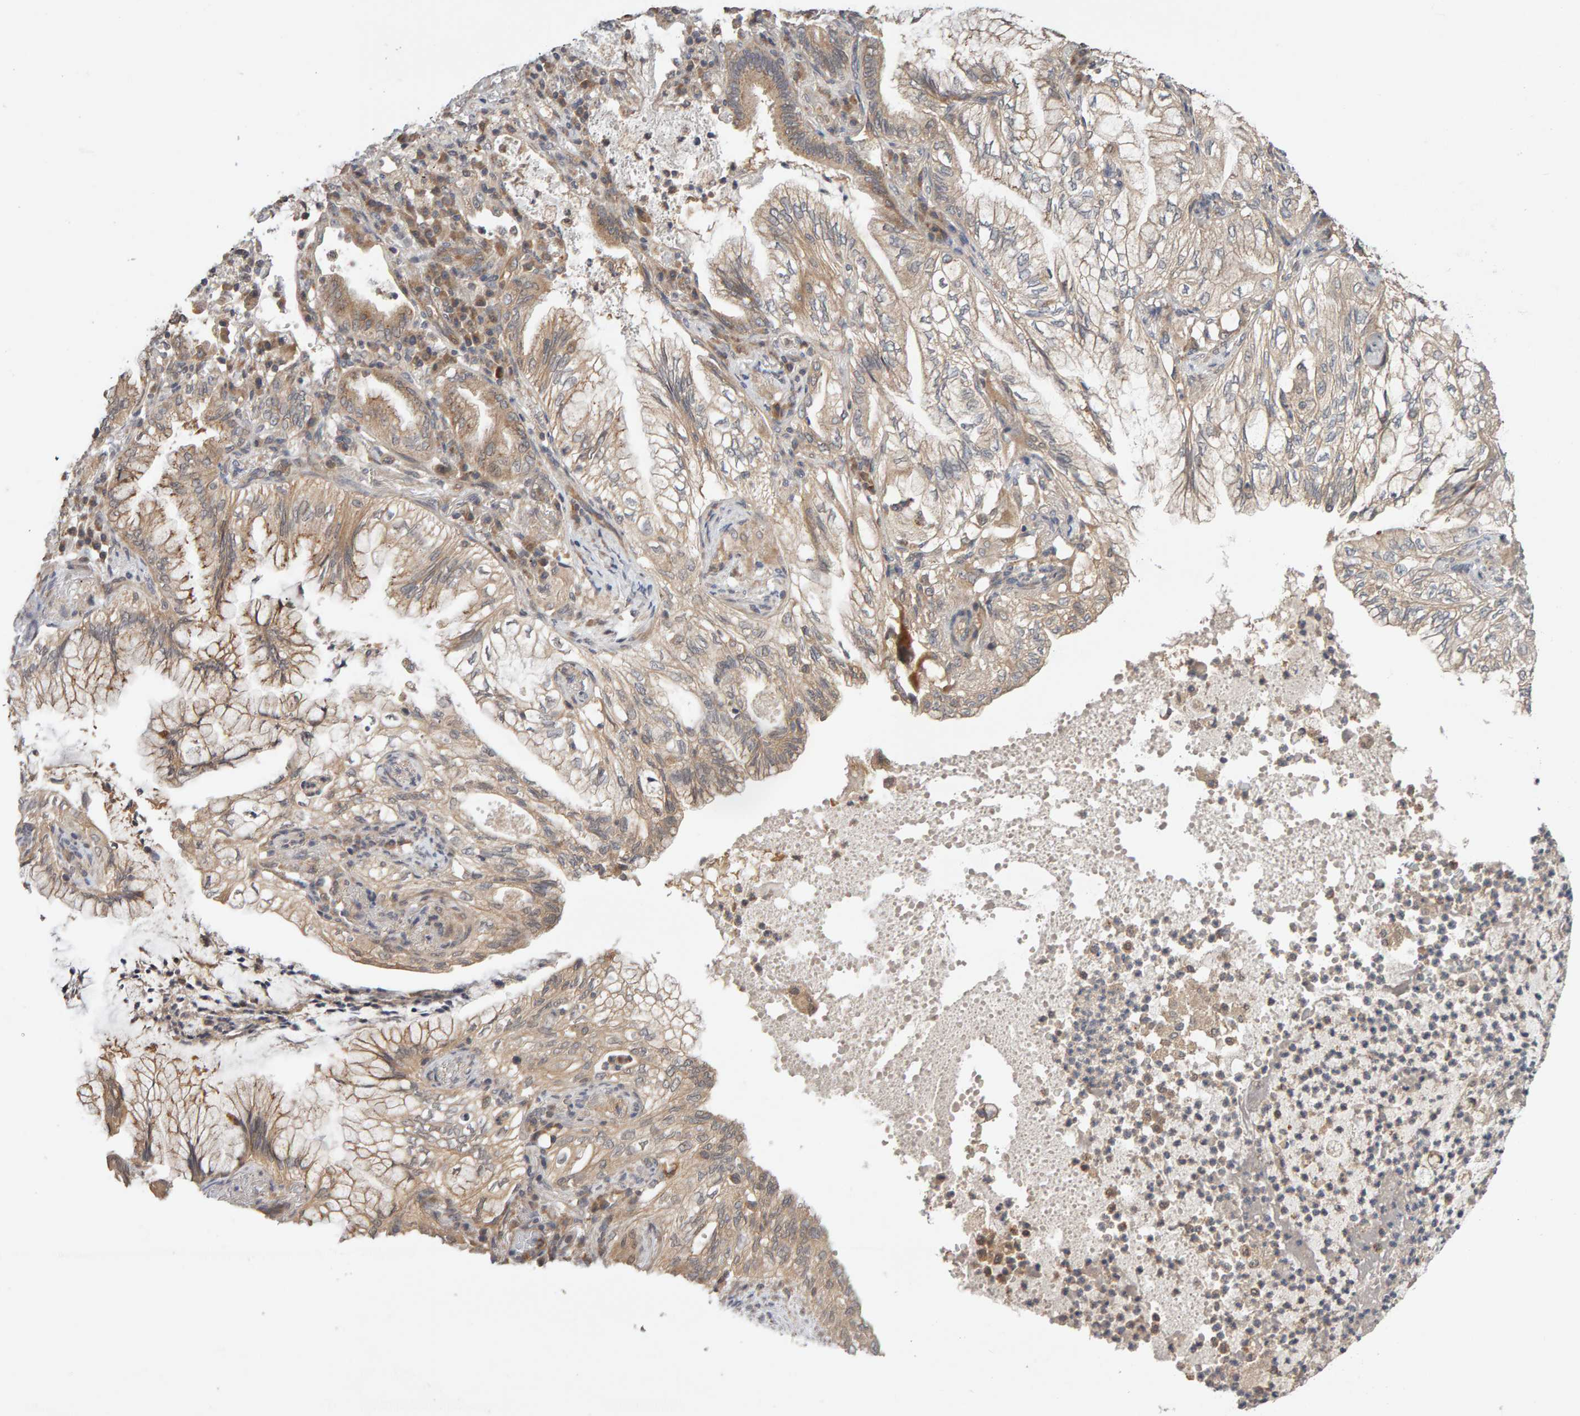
{"staining": {"intensity": "moderate", "quantity": ">75%", "location": "cytoplasmic/membranous"}, "tissue": "lung cancer", "cell_type": "Tumor cells", "image_type": "cancer", "snomed": [{"axis": "morphology", "description": "Adenocarcinoma, NOS"}, {"axis": "topography", "description": "Lung"}], "caption": "This photomicrograph exhibits immunohistochemistry (IHC) staining of lung cancer (adenocarcinoma), with medium moderate cytoplasmic/membranous expression in approximately >75% of tumor cells.", "gene": "DNAJC7", "patient": {"sex": "female", "age": 70}}